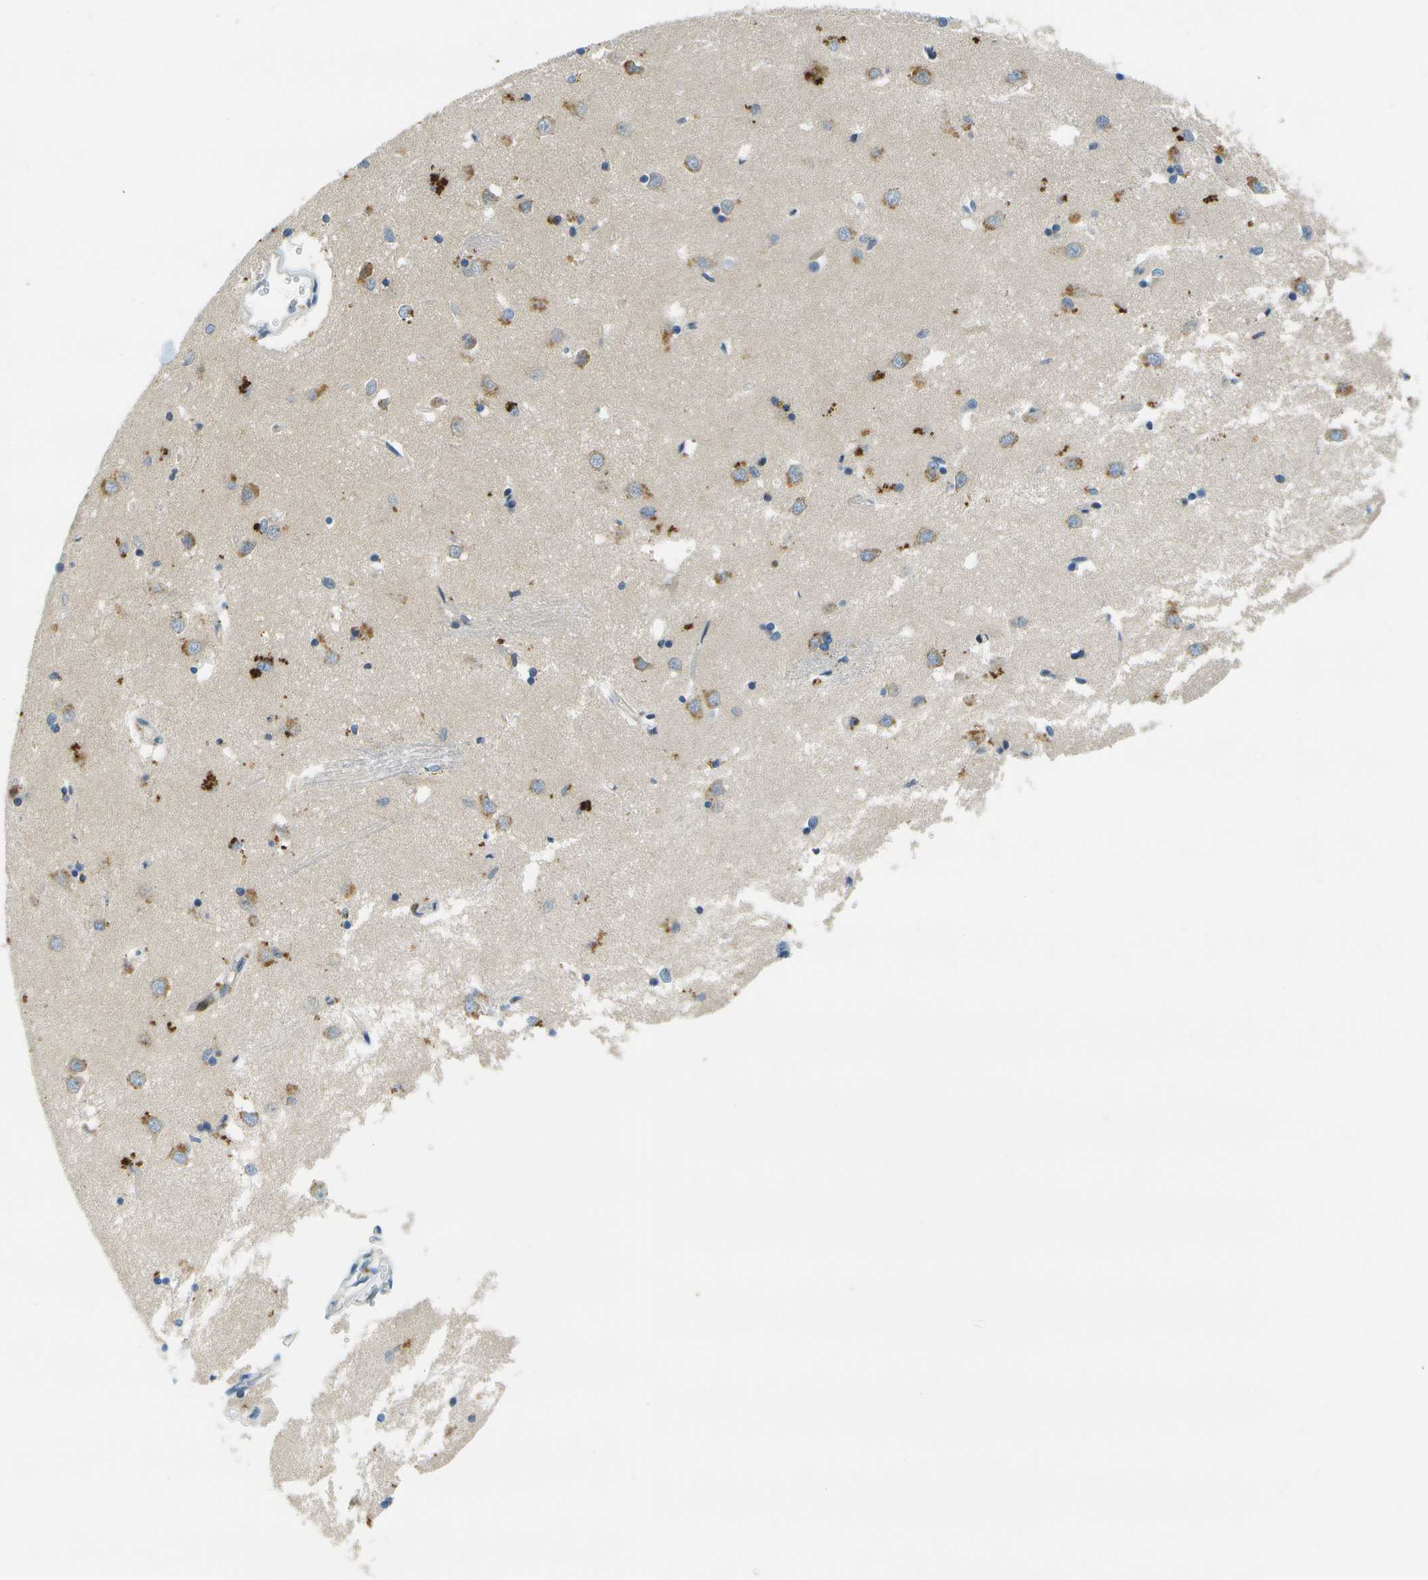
{"staining": {"intensity": "negative", "quantity": "none", "location": "none"}, "tissue": "caudate", "cell_type": "Glial cells", "image_type": "normal", "snomed": [{"axis": "morphology", "description": "Normal tissue, NOS"}, {"axis": "topography", "description": "Lateral ventricle wall"}], "caption": "Immunohistochemistry of normal human caudate reveals no positivity in glial cells.", "gene": "RASGRP2", "patient": {"sex": "female", "age": 19}}